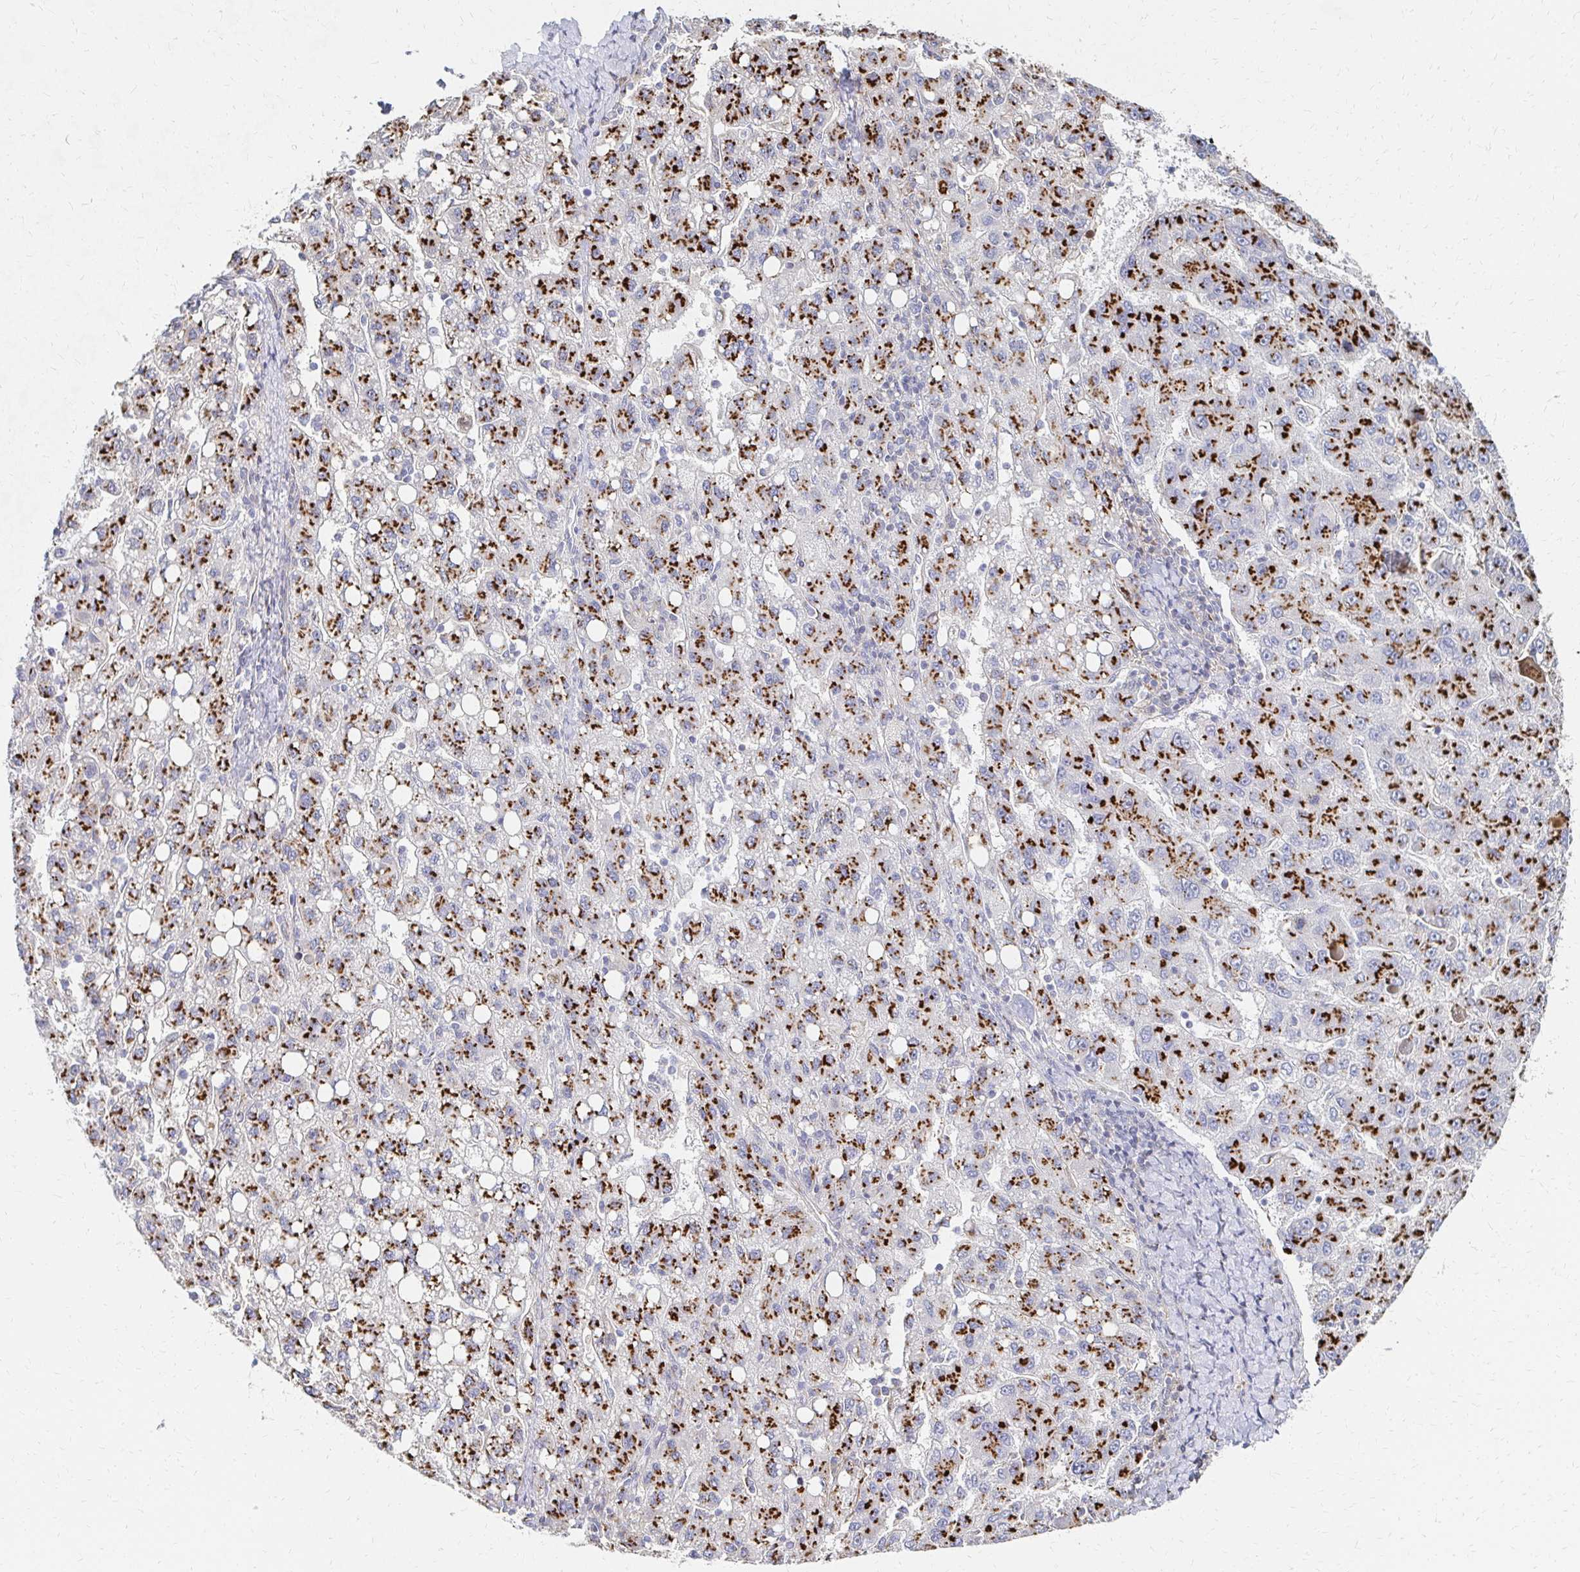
{"staining": {"intensity": "strong", "quantity": ">75%", "location": "cytoplasmic/membranous"}, "tissue": "liver cancer", "cell_type": "Tumor cells", "image_type": "cancer", "snomed": [{"axis": "morphology", "description": "Carcinoma, Hepatocellular, NOS"}, {"axis": "topography", "description": "Liver"}], "caption": "Tumor cells reveal high levels of strong cytoplasmic/membranous staining in about >75% of cells in hepatocellular carcinoma (liver).", "gene": "MAN1A1", "patient": {"sex": "female", "age": 82}}